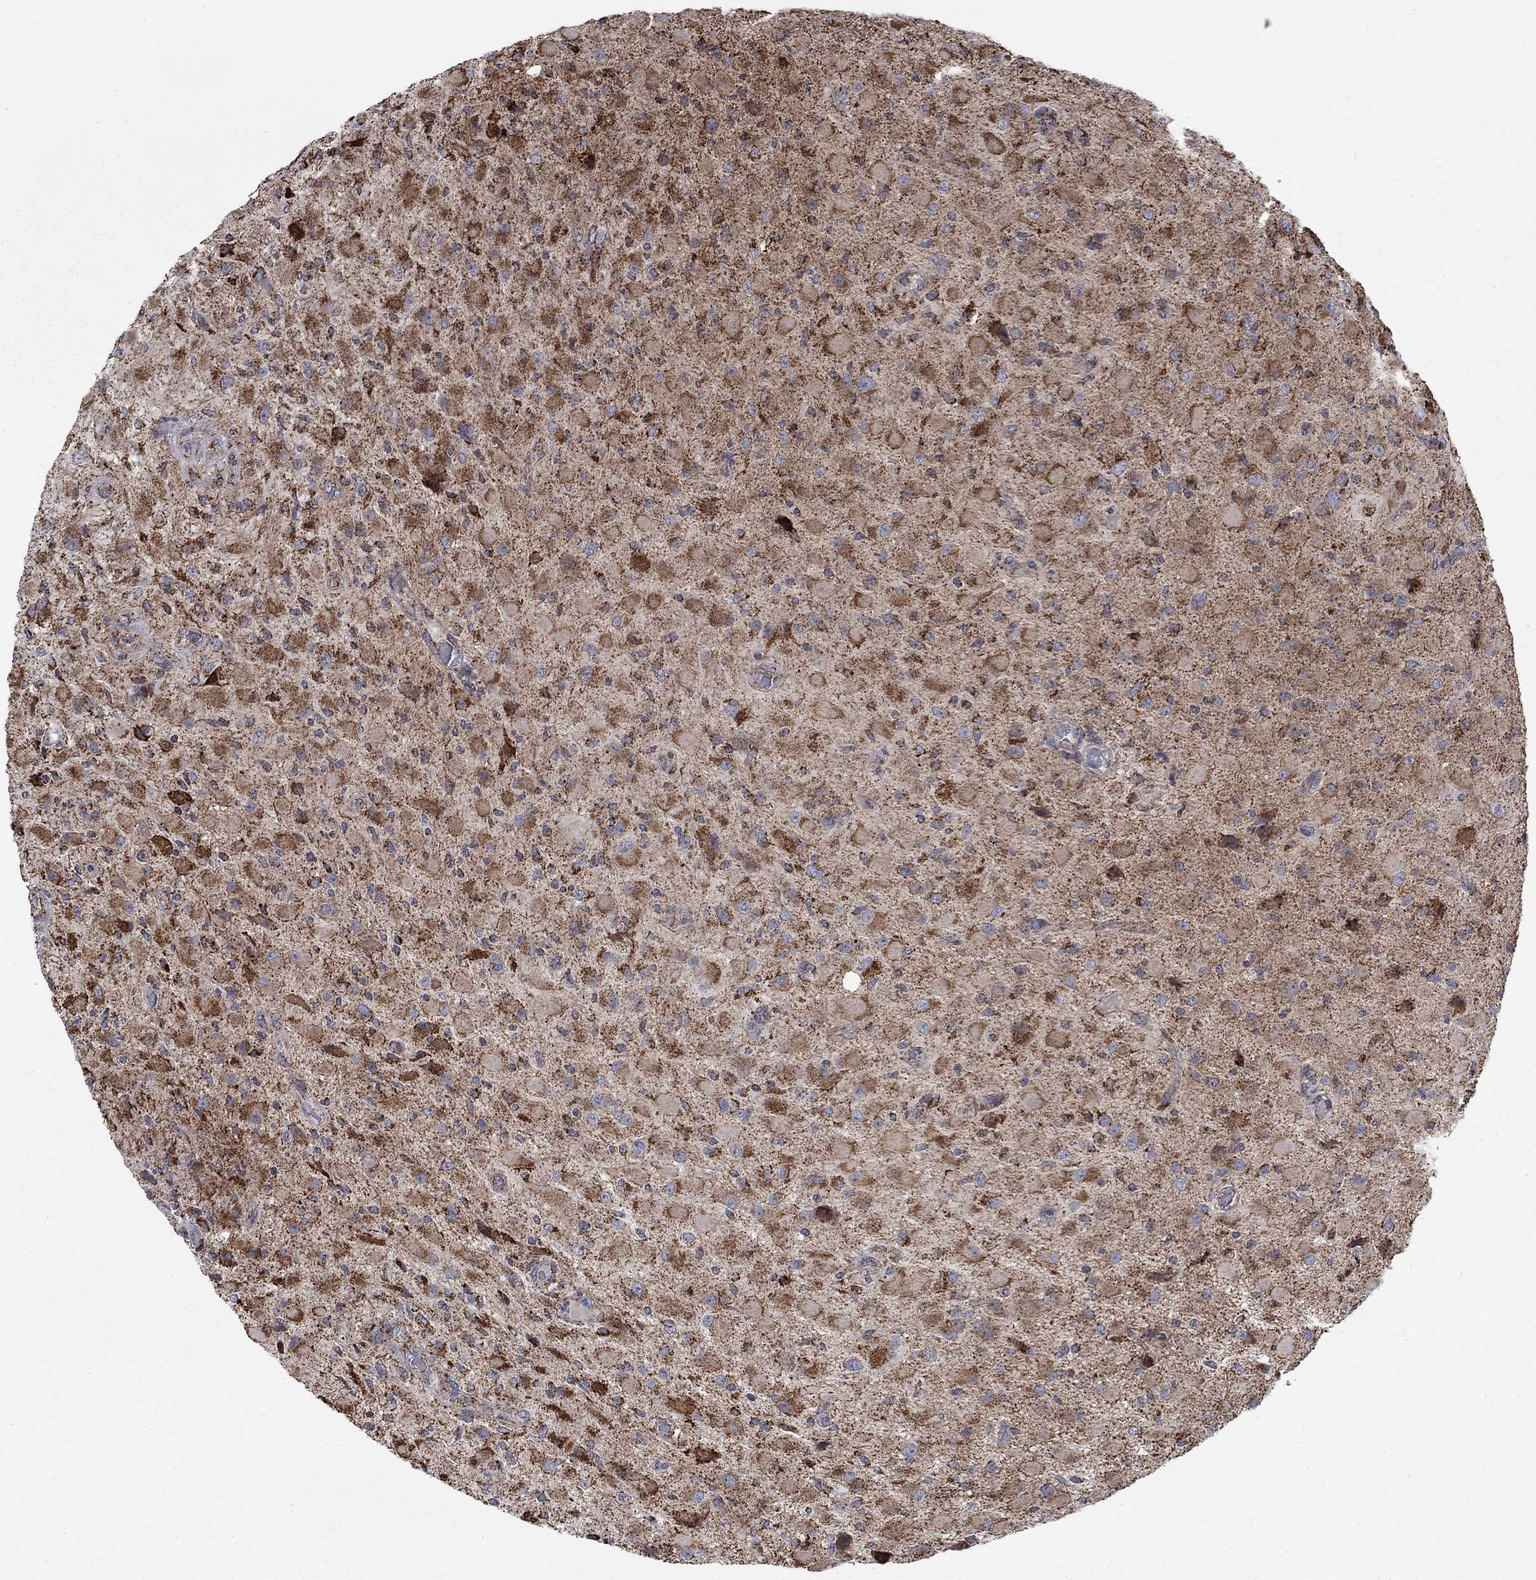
{"staining": {"intensity": "strong", "quantity": ">75%", "location": "cytoplasmic/membranous"}, "tissue": "glioma", "cell_type": "Tumor cells", "image_type": "cancer", "snomed": [{"axis": "morphology", "description": "Glioma, malignant, High grade"}, {"axis": "topography", "description": "Cerebral cortex"}], "caption": "Immunohistochemical staining of human high-grade glioma (malignant) shows high levels of strong cytoplasmic/membranous protein staining in approximately >75% of tumor cells. The staining was performed using DAB (3,3'-diaminobenzidine), with brown indicating positive protein expression. Nuclei are stained blue with hematoxylin.", "gene": "MOAP1", "patient": {"sex": "male", "age": 35}}